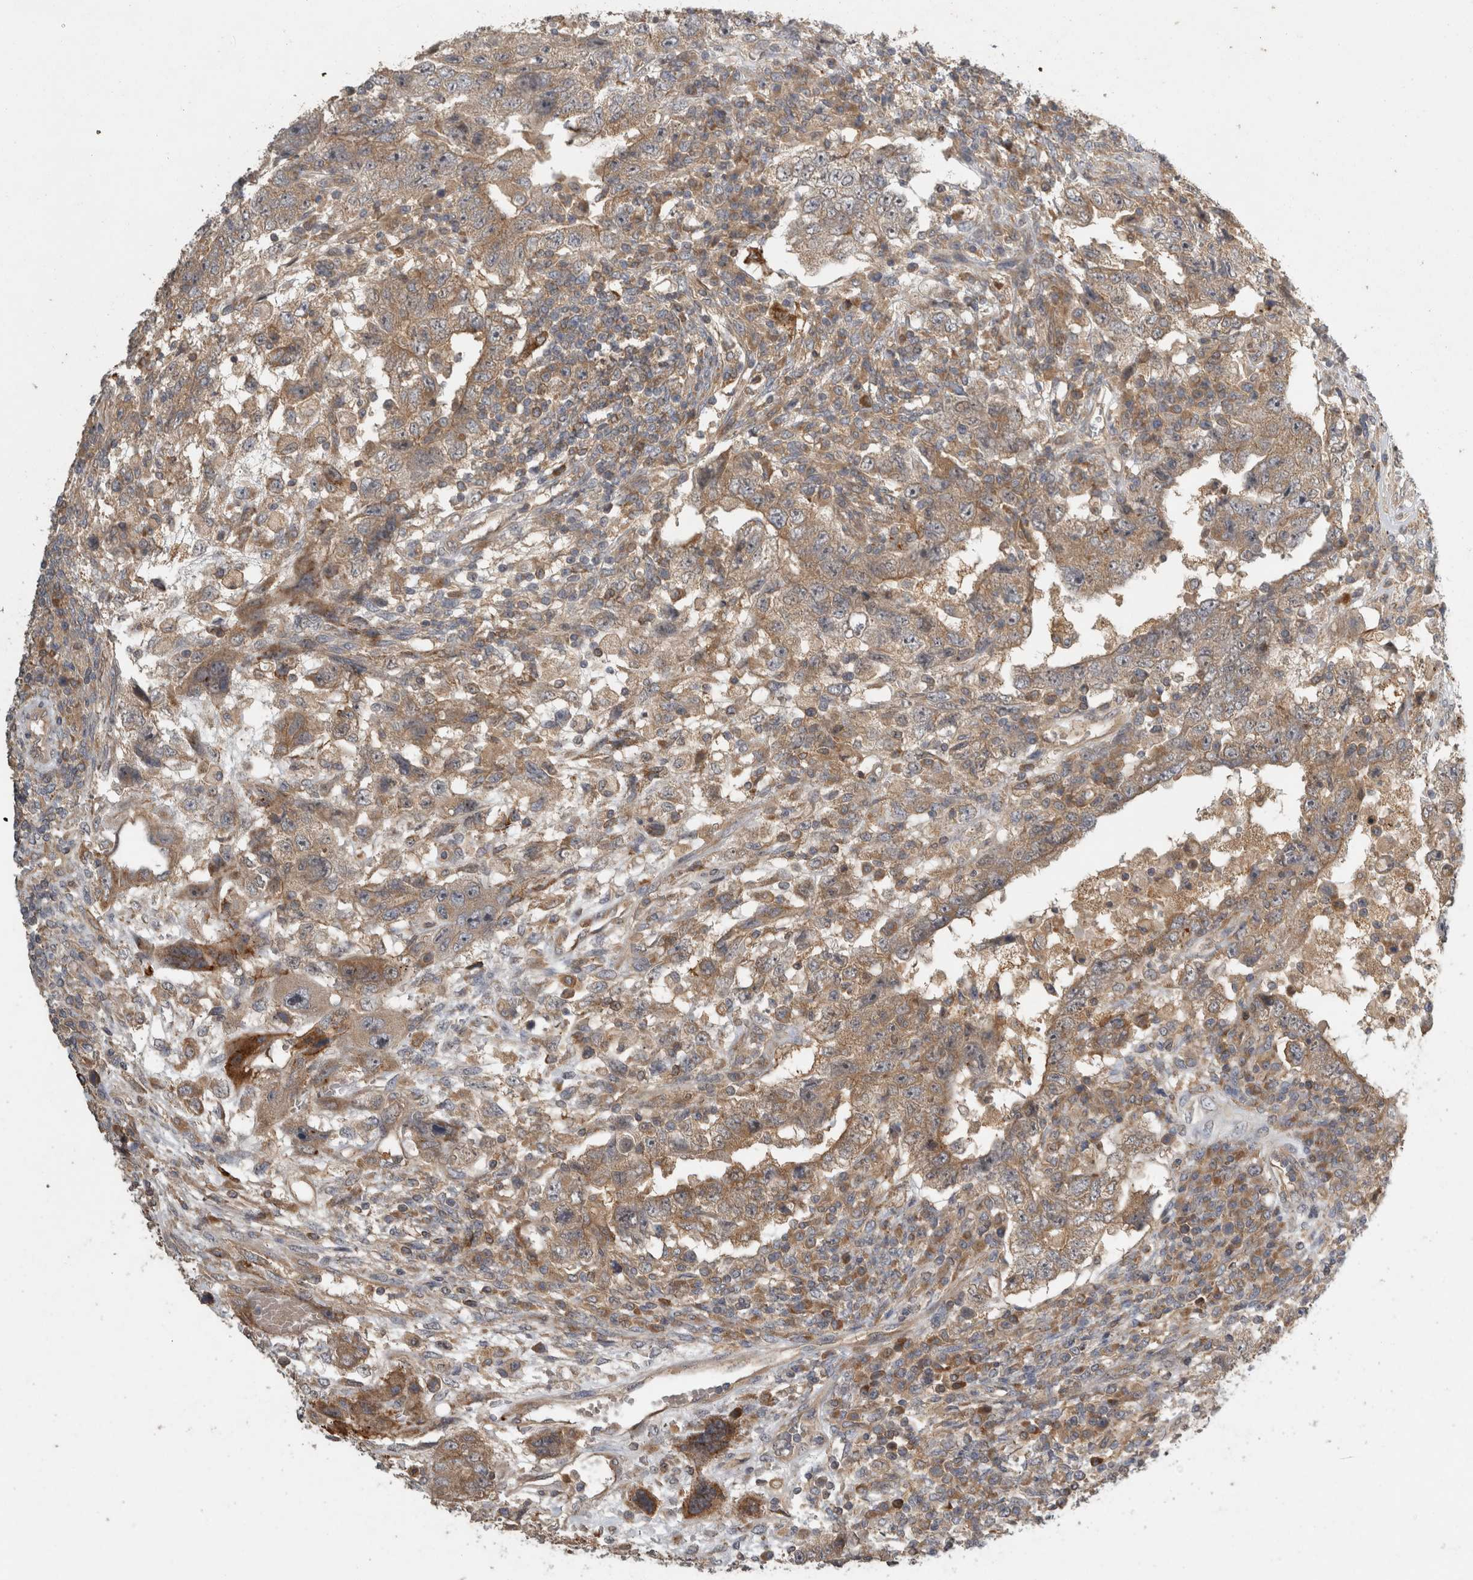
{"staining": {"intensity": "moderate", "quantity": ">75%", "location": "cytoplasmic/membranous"}, "tissue": "testis cancer", "cell_type": "Tumor cells", "image_type": "cancer", "snomed": [{"axis": "morphology", "description": "Carcinoma, Embryonal, NOS"}, {"axis": "topography", "description": "Testis"}], "caption": "Approximately >75% of tumor cells in testis embryonal carcinoma exhibit moderate cytoplasmic/membranous protein positivity as visualized by brown immunohistochemical staining.", "gene": "VEPH1", "patient": {"sex": "male", "age": 26}}